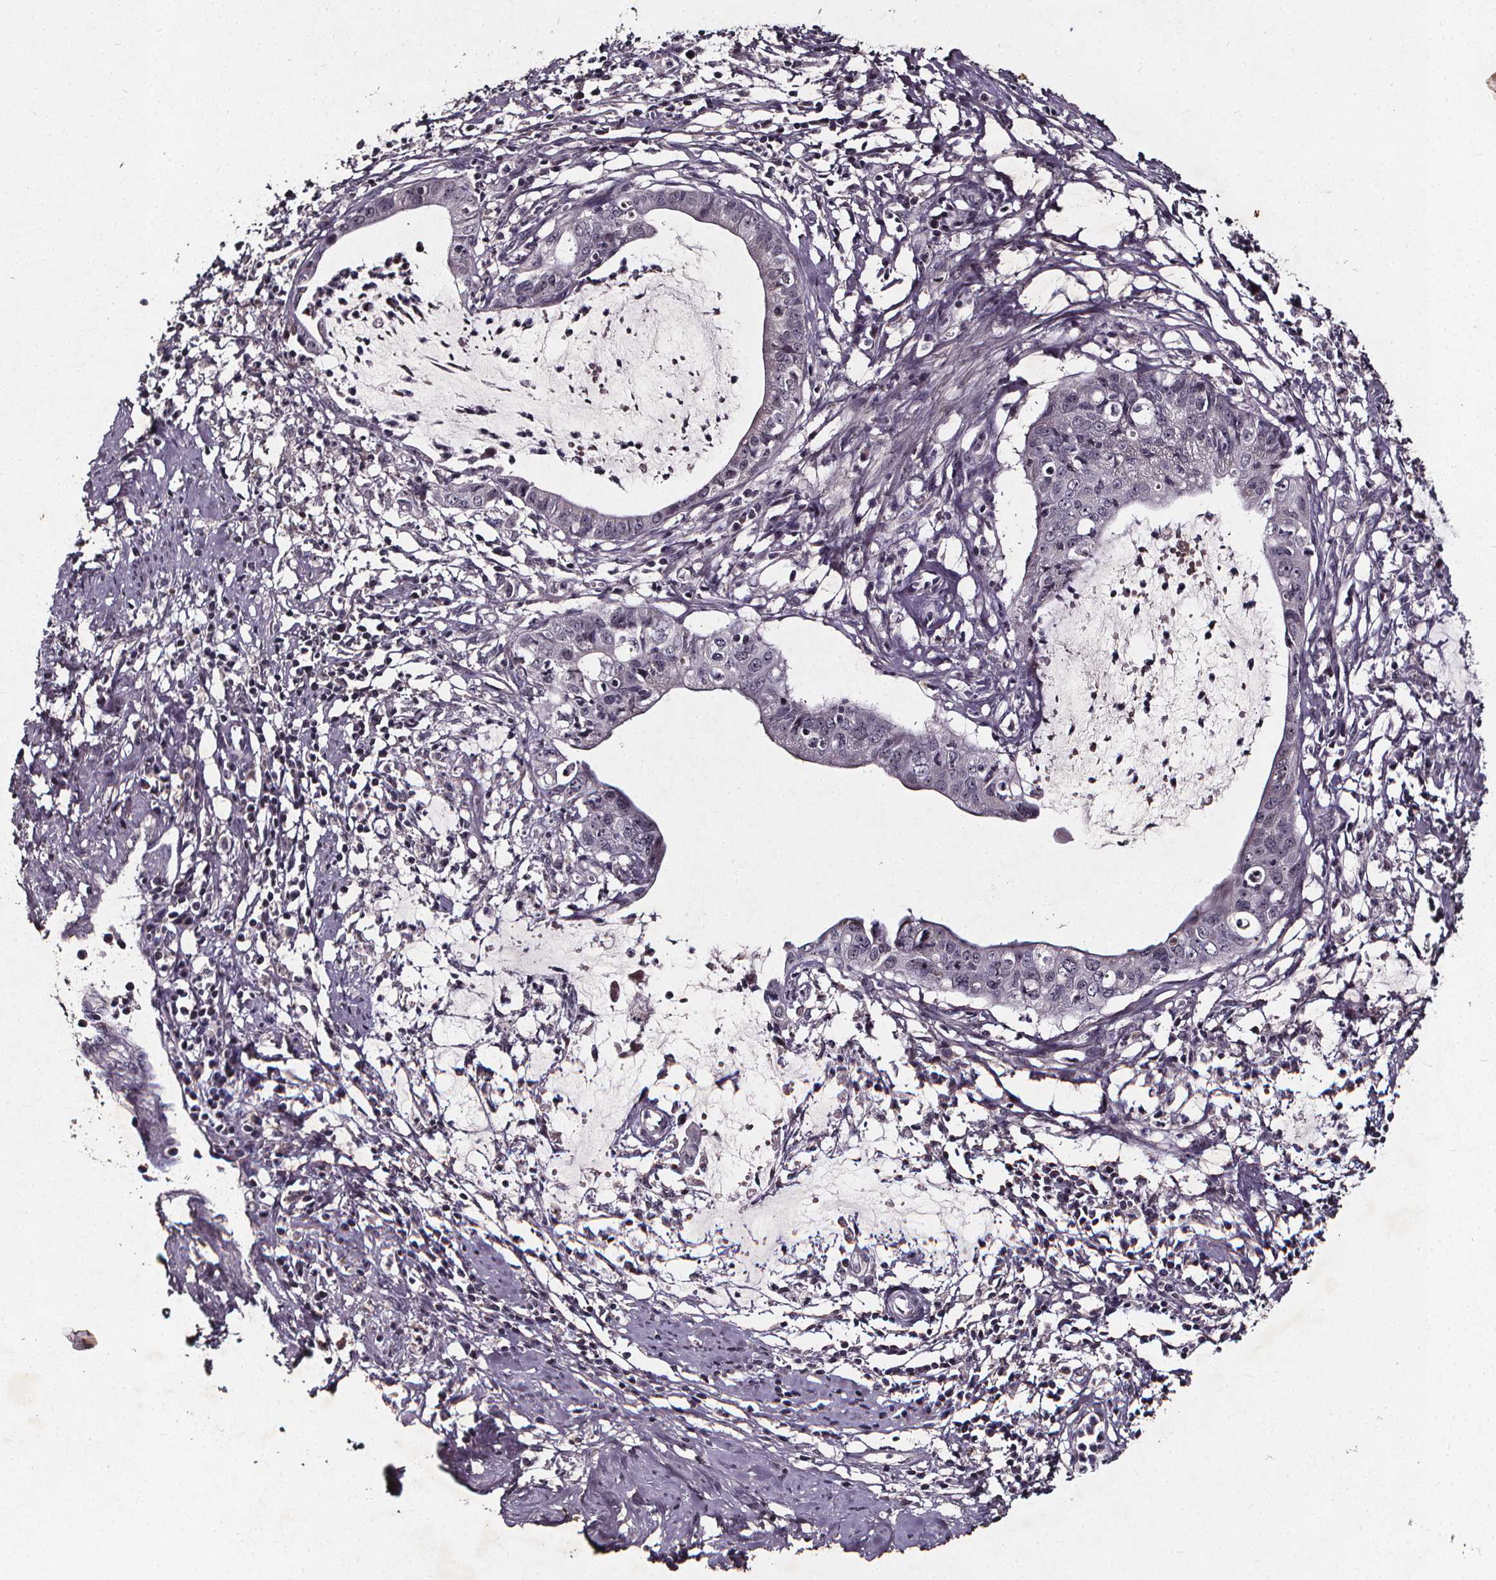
{"staining": {"intensity": "negative", "quantity": "none", "location": "none"}, "tissue": "cervical cancer", "cell_type": "Tumor cells", "image_type": "cancer", "snomed": [{"axis": "morphology", "description": "Normal tissue, NOS"}, {"axis": "morphology", "description": "Adenocarcinoma, NOS"}, {"axis": "topography", "description": "Cervix"}], "caption": "Tumor cells show no significant positivity in cervical cancer (adenocarcinoma).", "gene": "SPAG8", "patient": {"sex": "female", "age": 38}}